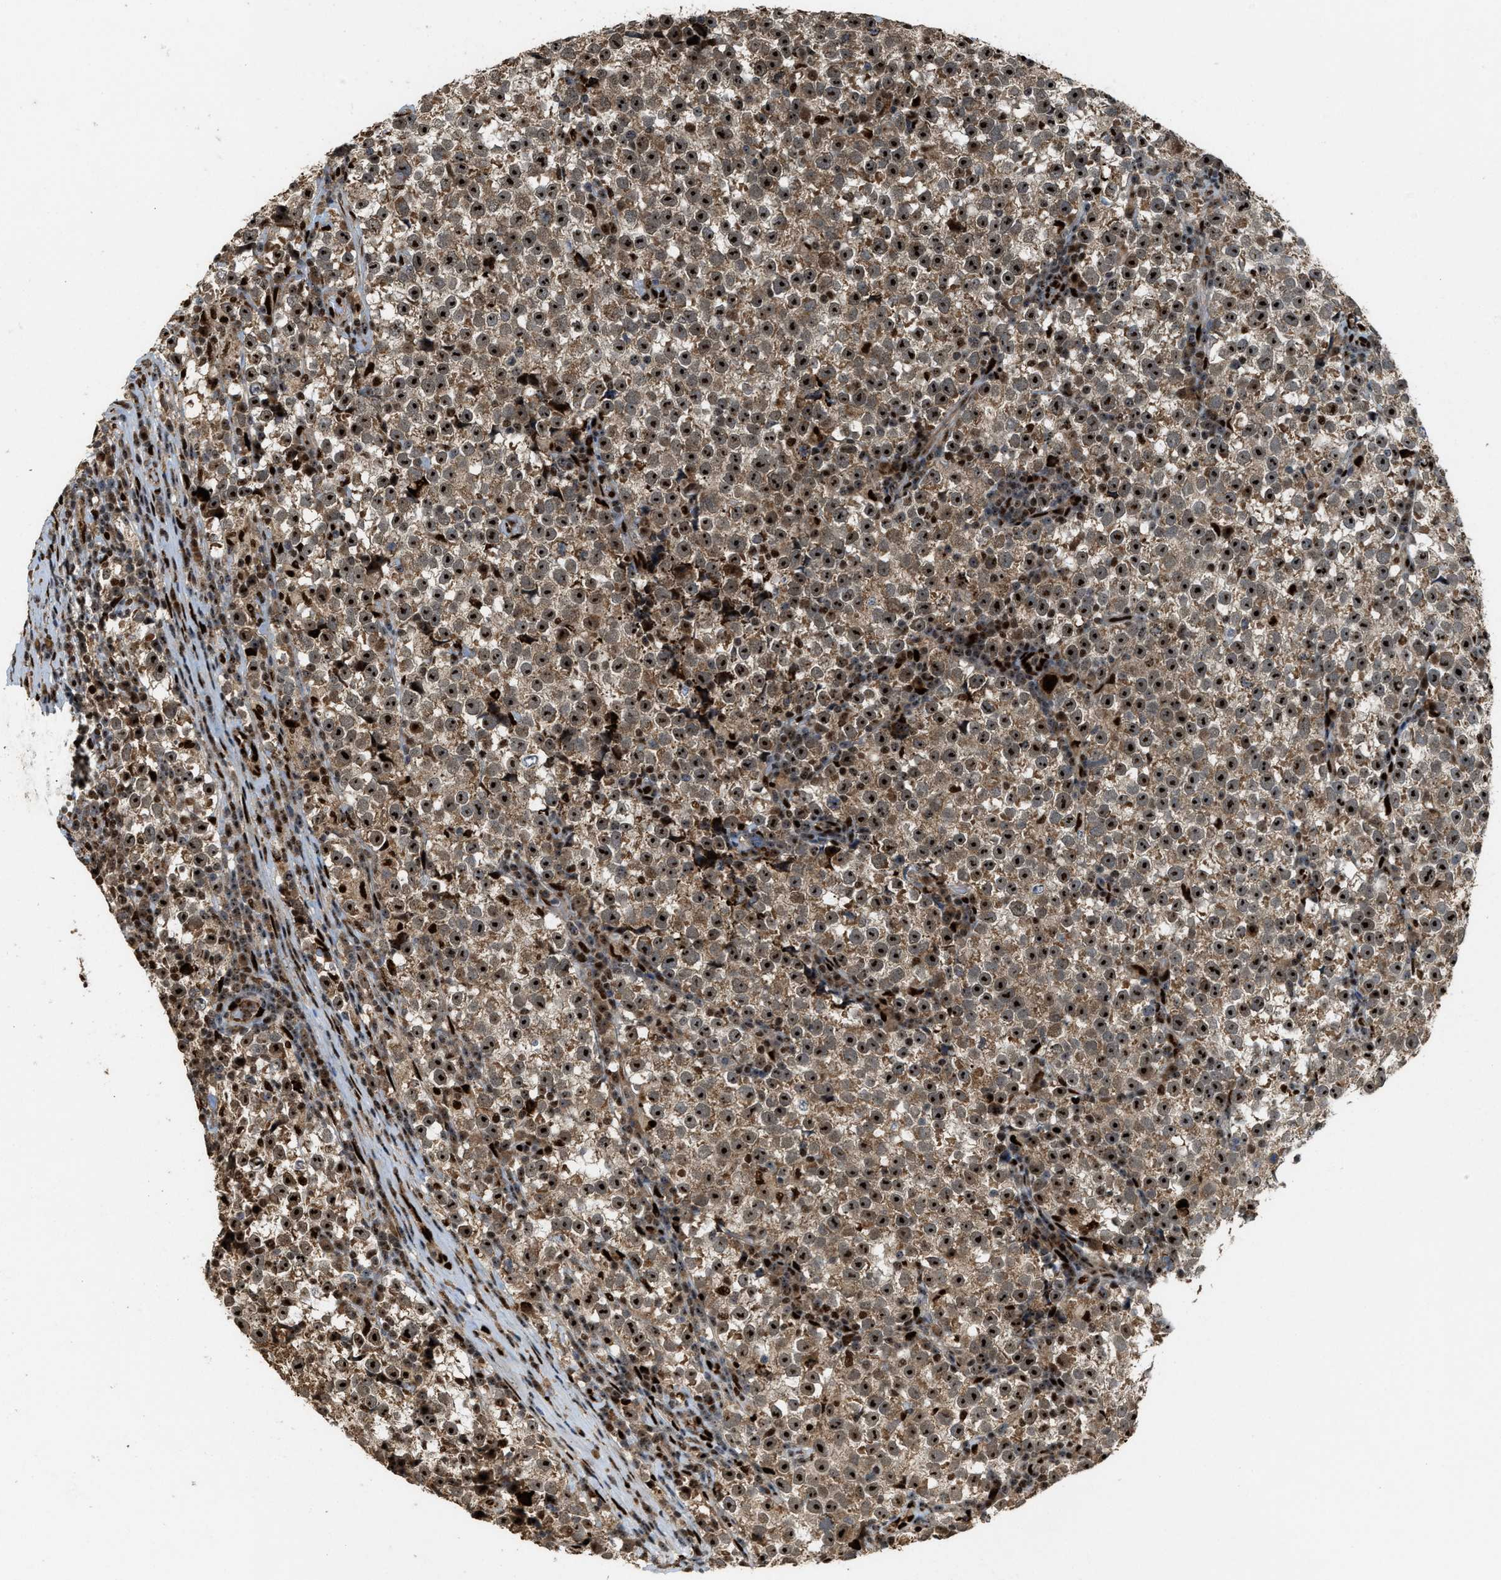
{"staining": {"intensity": "strong", "quantity": ">75%", "location": "nuclear"}, "tissue": "testis cancer", "cell_type": "Tumor cells", "image_type": "cancer", "snomed": [{"axis": "morphology", "description": "Normal tissue, NOS"}, {"axis": "morphology", "description": "Seminoma, NOS"}, {"axis": "topography", "description": "Testis"}], "caption": "Tumor cells reveal strong nuclear expression in approximately >75% of cells in seminoma (testis).", "gene": "ZNF687", "patient": {"sex": "male", "age": 43}}